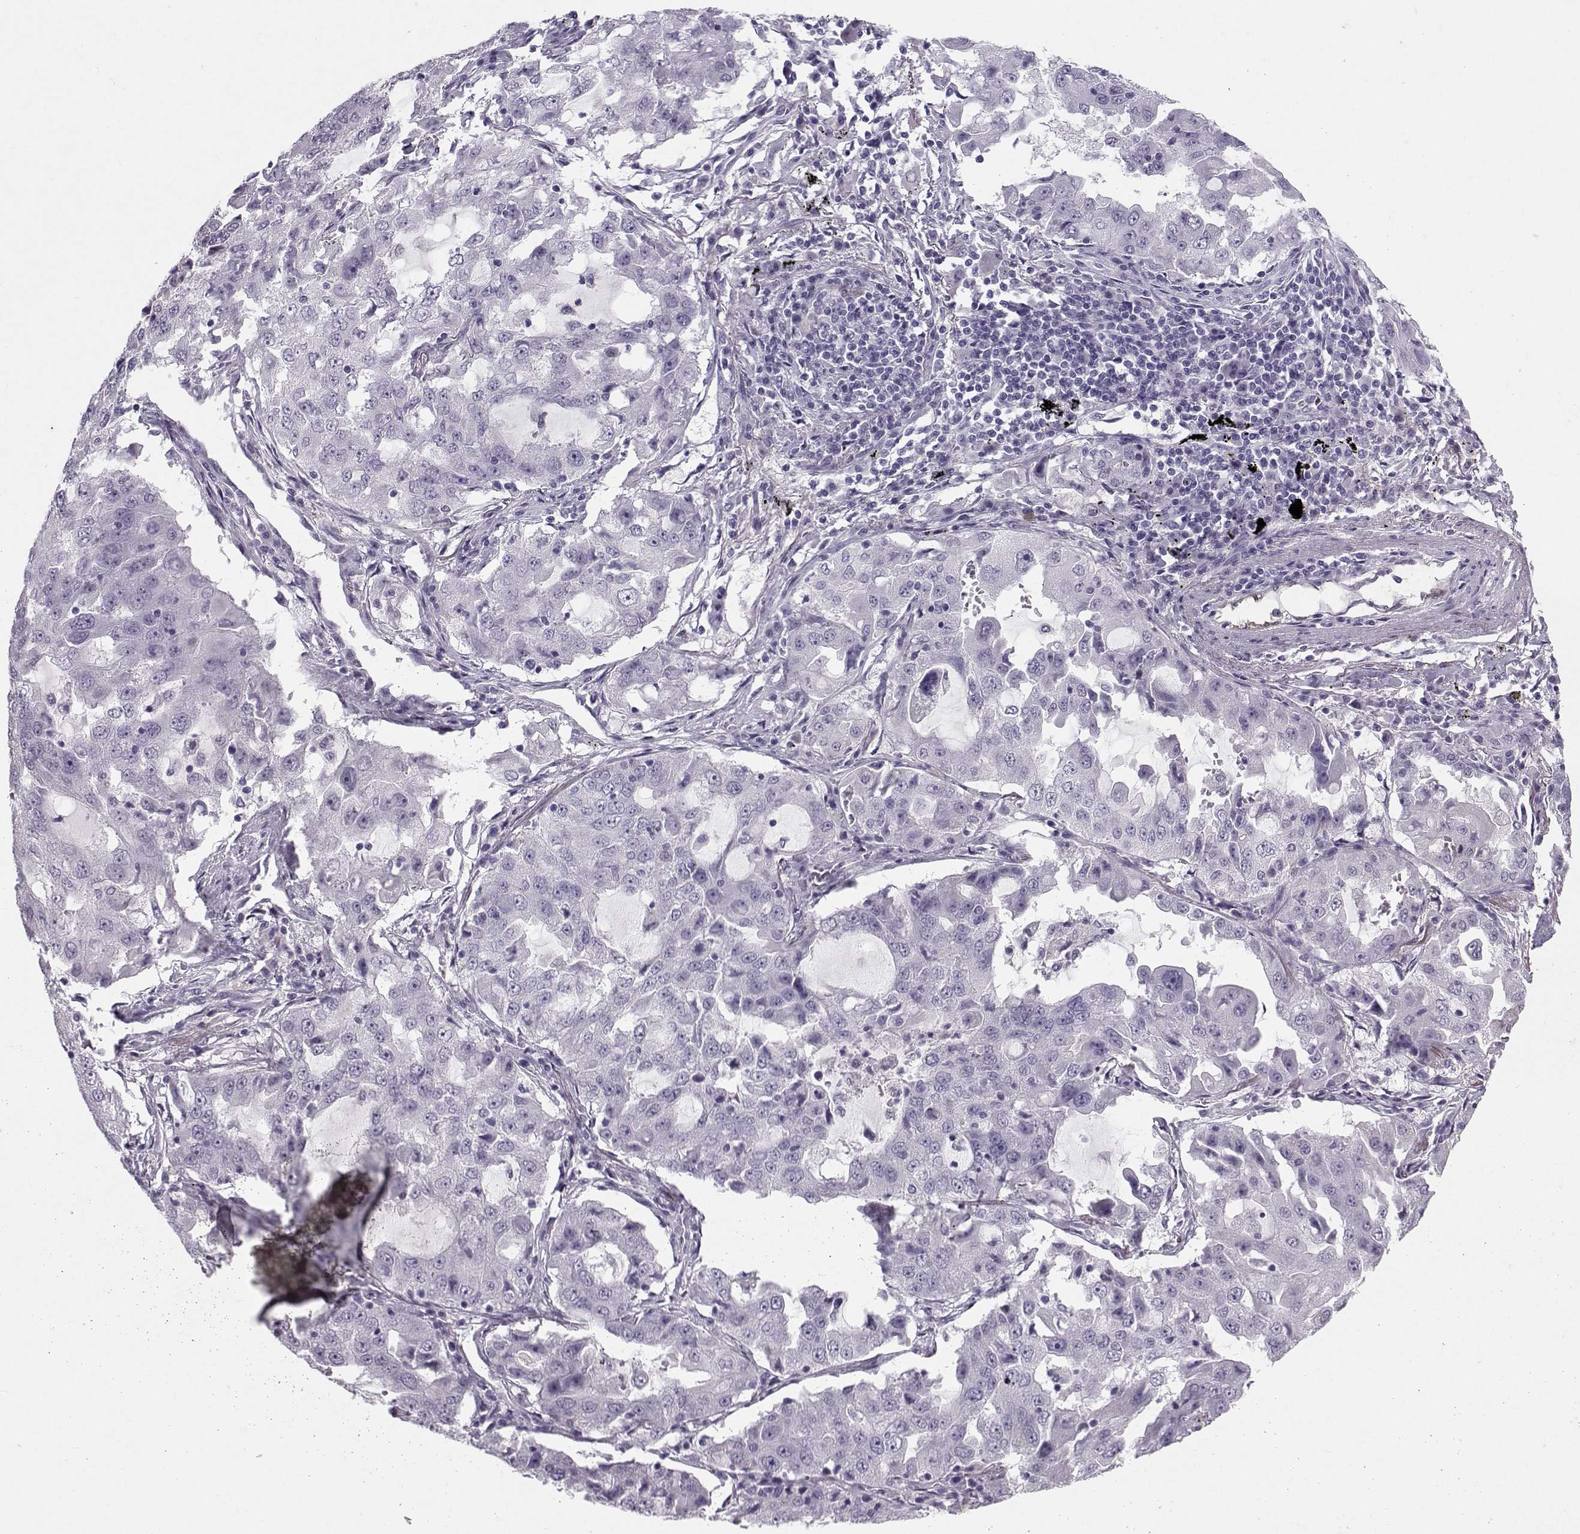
{"staining": {"intensity": "negative", "quantity": "none", "location": "none"}, "tissue": "lung cancer", "cell_type": "Tumor cells", "image_type": "cancer", "snomed": [{"axis": "morphology", "description": "Adenocarcinoma, NOS"}, {"axis": "topography", "description": "Lung"}], "caption": "Tumor cells are negative for brown protein staining in lung cancer.", "gene": "ASRGL1", "patient": {"sex": "female", "age": 61}}